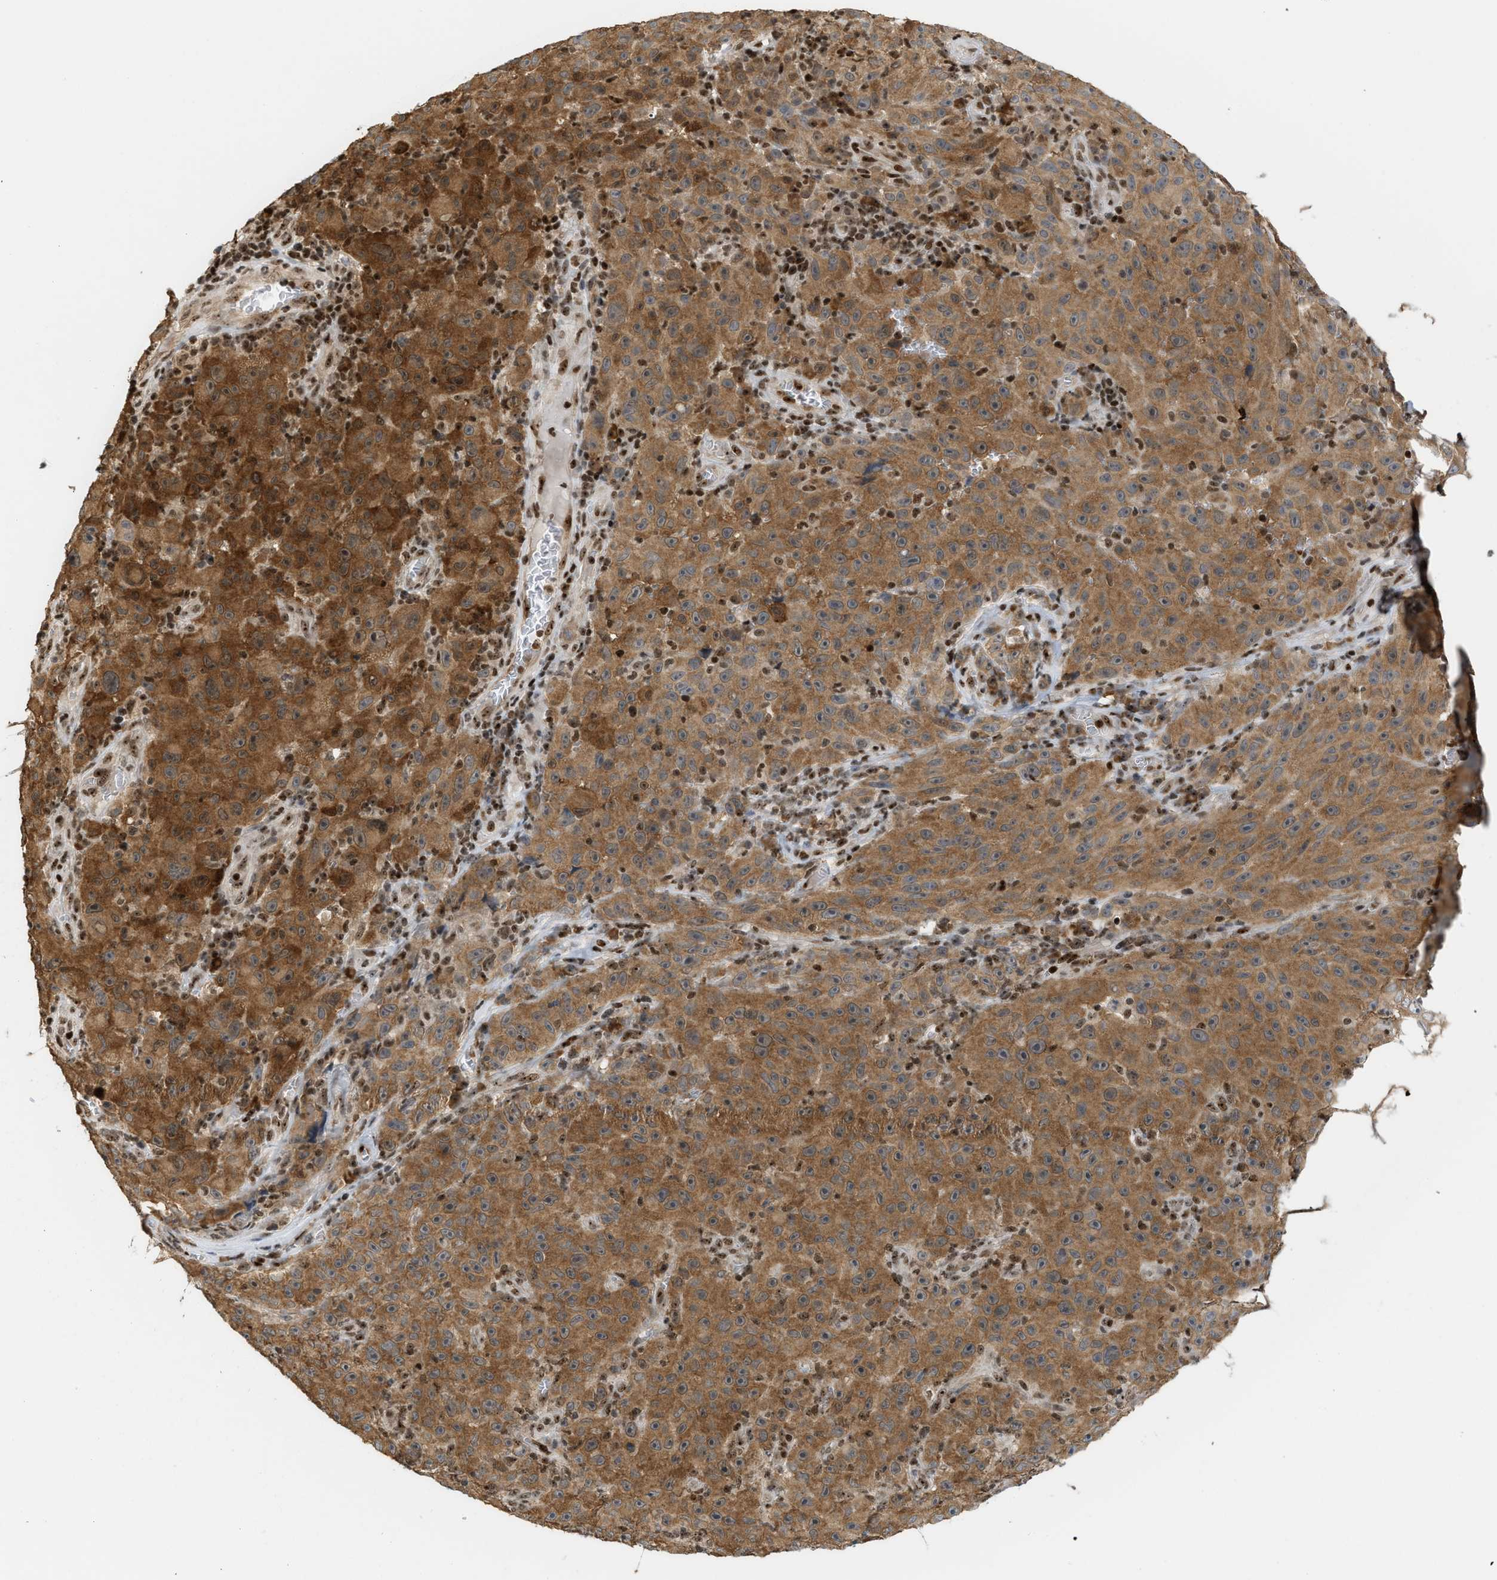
{"staining": {"intensity": "moderate", "quantity": ">75%", "location": "cytoplasmic/membranous,nuclear"}, "tissue": "melanoma", "cell_type": "Tumor cells", "image_type": "cancer", "snomed": [{"axis": "morphology", "description": "Malignant melanoma, NOS"}, {"axis": "topography", "description": "Skin"}], "caption": "Moderate cytoplasmic/membranous and nuclear protein expression is appreciated in about >75% of tumor cells in melanoma. The staining was performed using DAB, with brown indicating positive protein expression. Nuclei are stained blue with hematoxylin.", "gene": "ZNF22", "patient": {"sex": "female", "age": 82}}